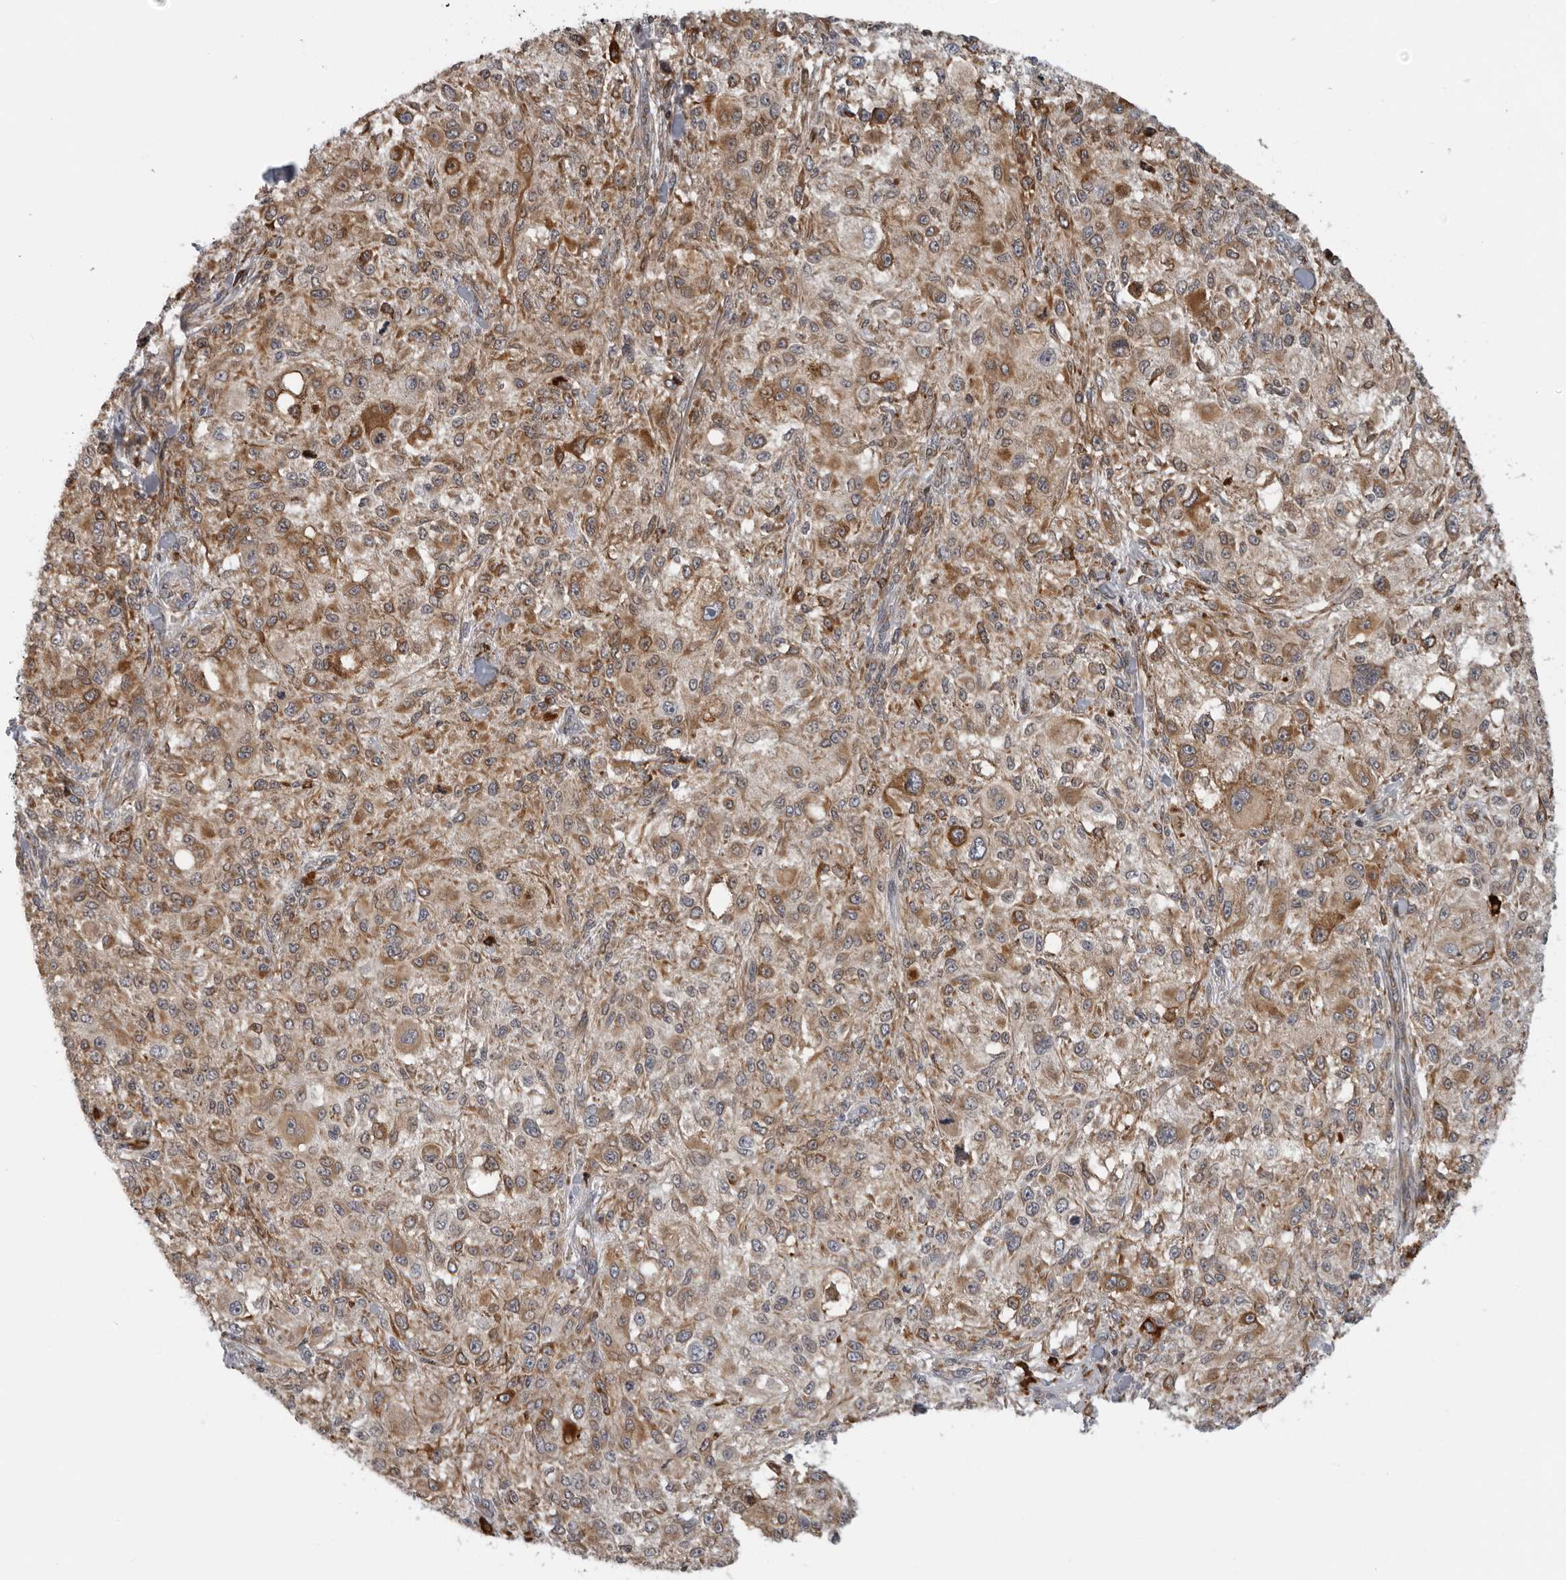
{"staining": {"intensity": "moderate", "quantity": ">75%", "location": "cytoplasmic/membranous"}, "tissue": "melanoma", "cell_type": "Tumor cells", "image_type": "cancer", "snomed": [{"axis": "morphology", "description": "Necrosis, NOS"}, {"axis": "morphology", "description": "Malignant melanoma, NOS"}, {"axis": "topography", "description": "Skin"}], "caption": "Malignant melanoma was stained to show a protein in brown. There is medium levels of moderate cytoplasmic/membranous expression in about >75% of tumor cells.", "gene": "ALPK2", "patient": {"sex": "female", "age": 87}}